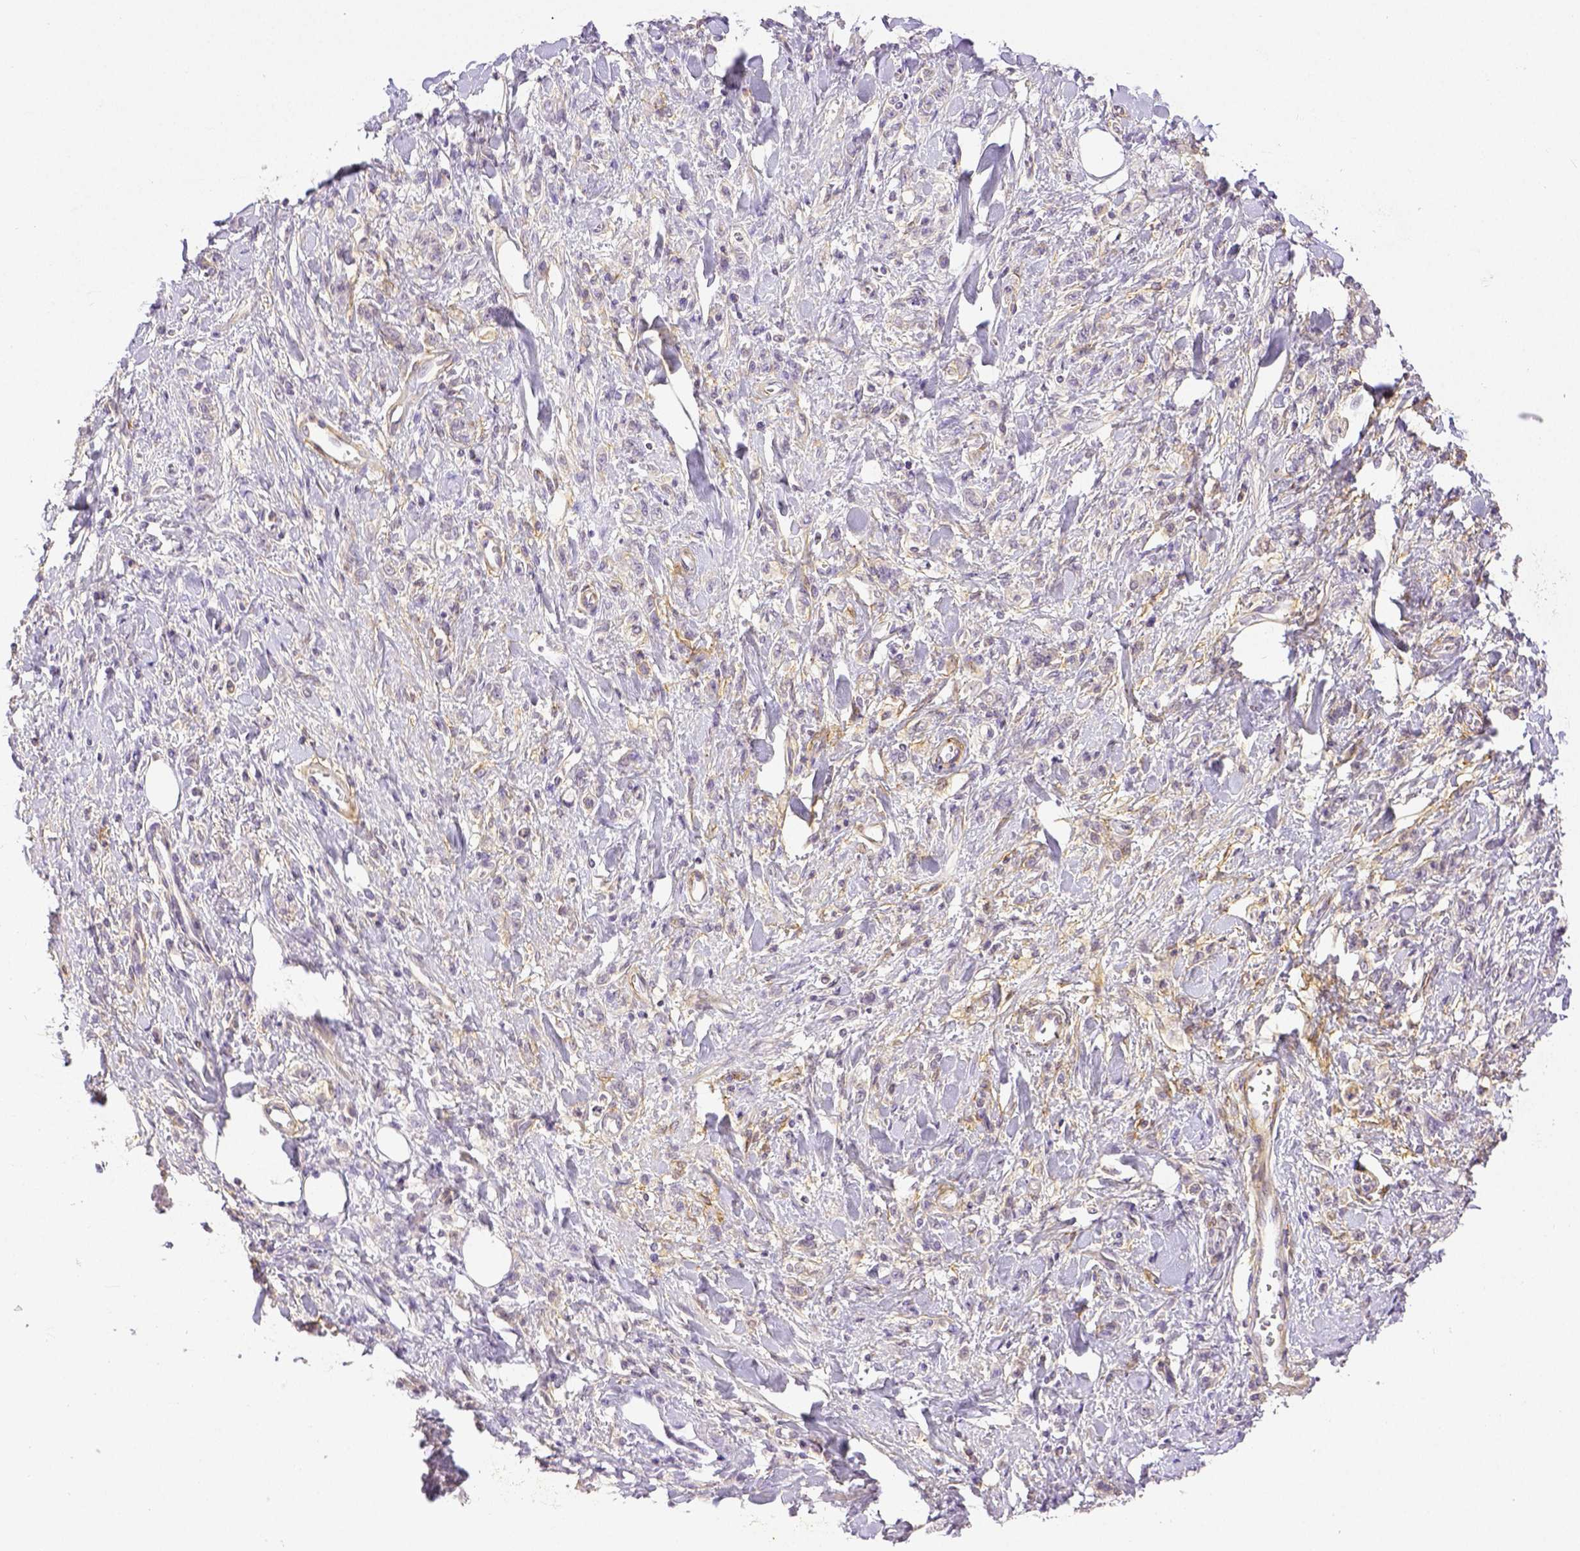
{"staining": {"intensity": "negative", "quantity": "none", "location": "none"}, "tissue": "stomach cancer", "cell_type": "Tumor cells", "image_type": "cancer", "snomed": [{"axis": "morphology", "description": "Adenocarcinoma, NOS"}, {"axis": "topography", "description": "Stomach"}], "caption": "Histopathology image shows no significant protein positivity in tumor cells of stomach adenocarcinoma. (Stains: DAB (3,3'-diaminobenzidine) immunohistochemistry with hematoxylin counter stain, Microscopy: brightfield microscopy at high magnification).", "gene": "THY1", "patient": {"sex": "male", "age": 77}}